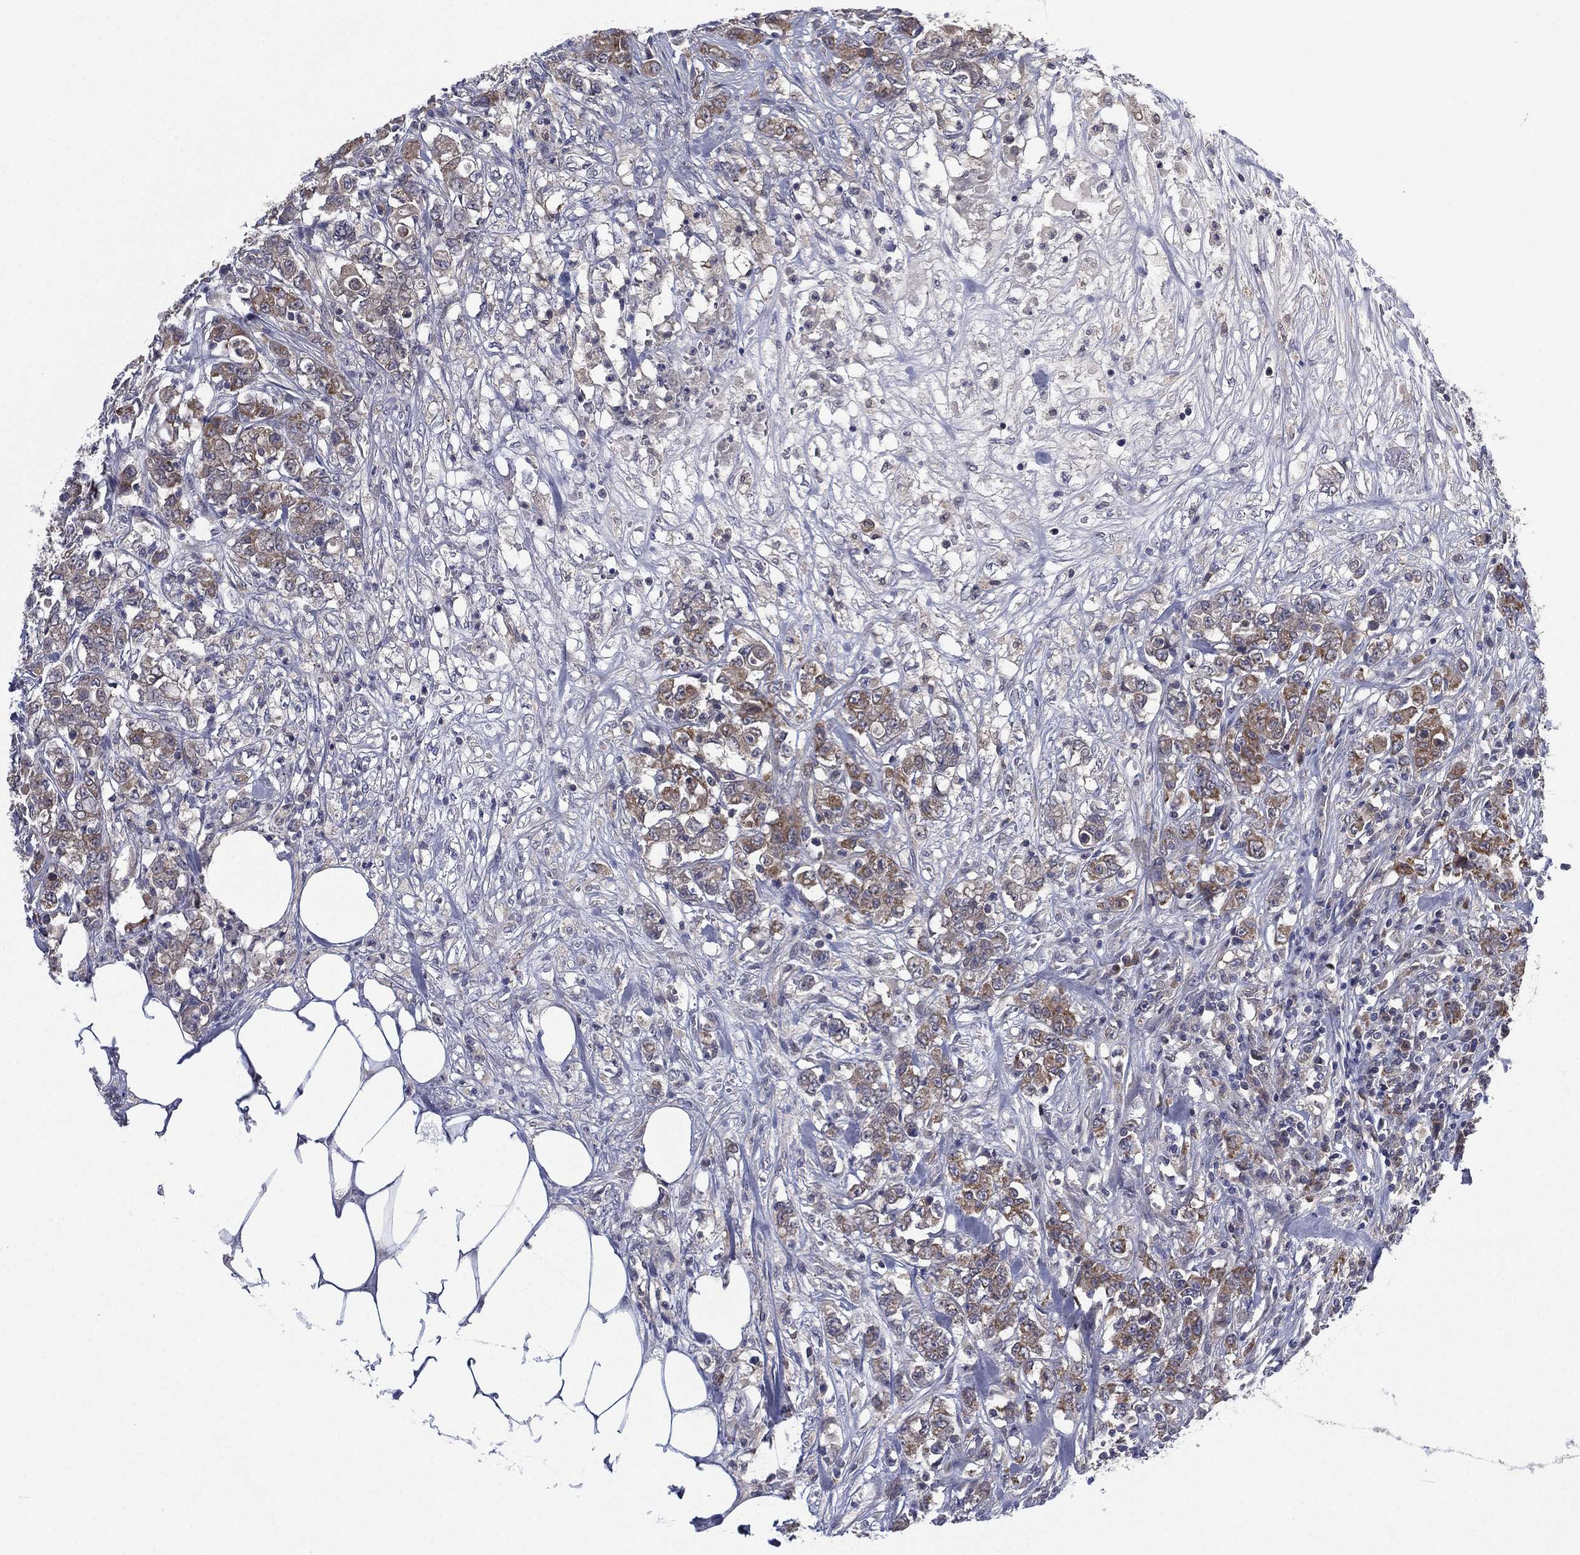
{"staining": {"intensity": "weak", "quantity": "<25%", "location": "cytoplasmic/membranous"}, "tissue": "colorectal cancer", "cell_type": "Tumor cells", "image_type": "cancer", "snomed": [{"axis": "morphology", "description": "Adenocarcinoma, NOS"}, {"axis": "topography", "description": "Colon"}], "caption": "Colorectal cancer (adenocarcinoma) stained for a protein using IHC demonstrates no positivity tumor cells.", "gene": "MPP7", "patient": {"sex": "female", "age": 48}}